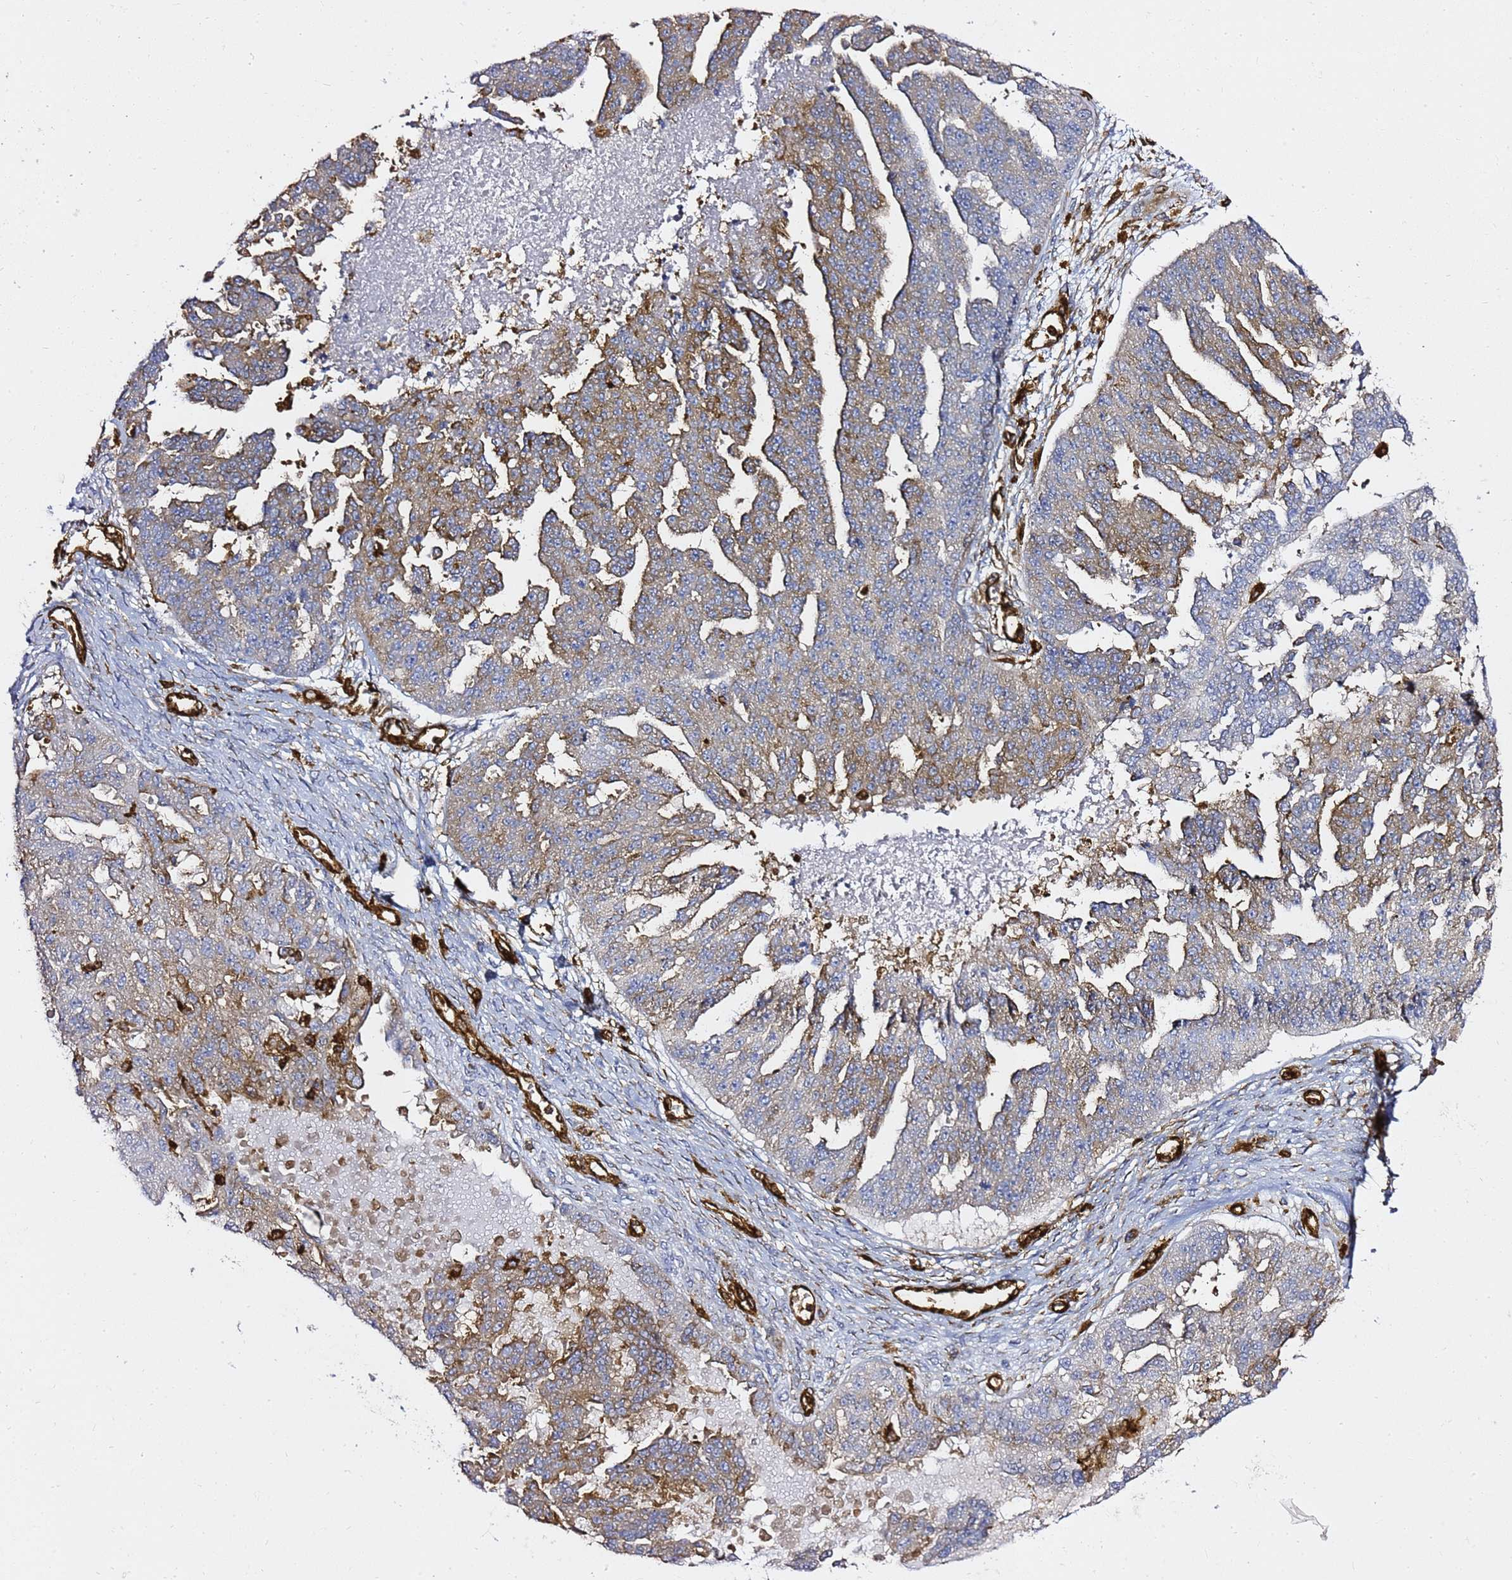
{"staining": {"intensity": "weak", "quantity": "25%-75%", "location": "cytoplasmic/membranous"}, "tissue": "ovarian cancer", "cell_type": "Tumor cells", "image_type": "cancer", "snomed": [{"axis": "morphology", "description": "Cystadenocarcinoma, serous, NOS"}, {"axis": "topography", "description": "Ovary"}], "caption": "Protein analysis of ovarian cancer (serous cystadenocarcinoma) tissue shows weak cytoplasmic/membranous expression in about 25%-75% of tumor cells.", "gene": "ZBTB8OS", "patient": {"sex": "female", "age": 58}}